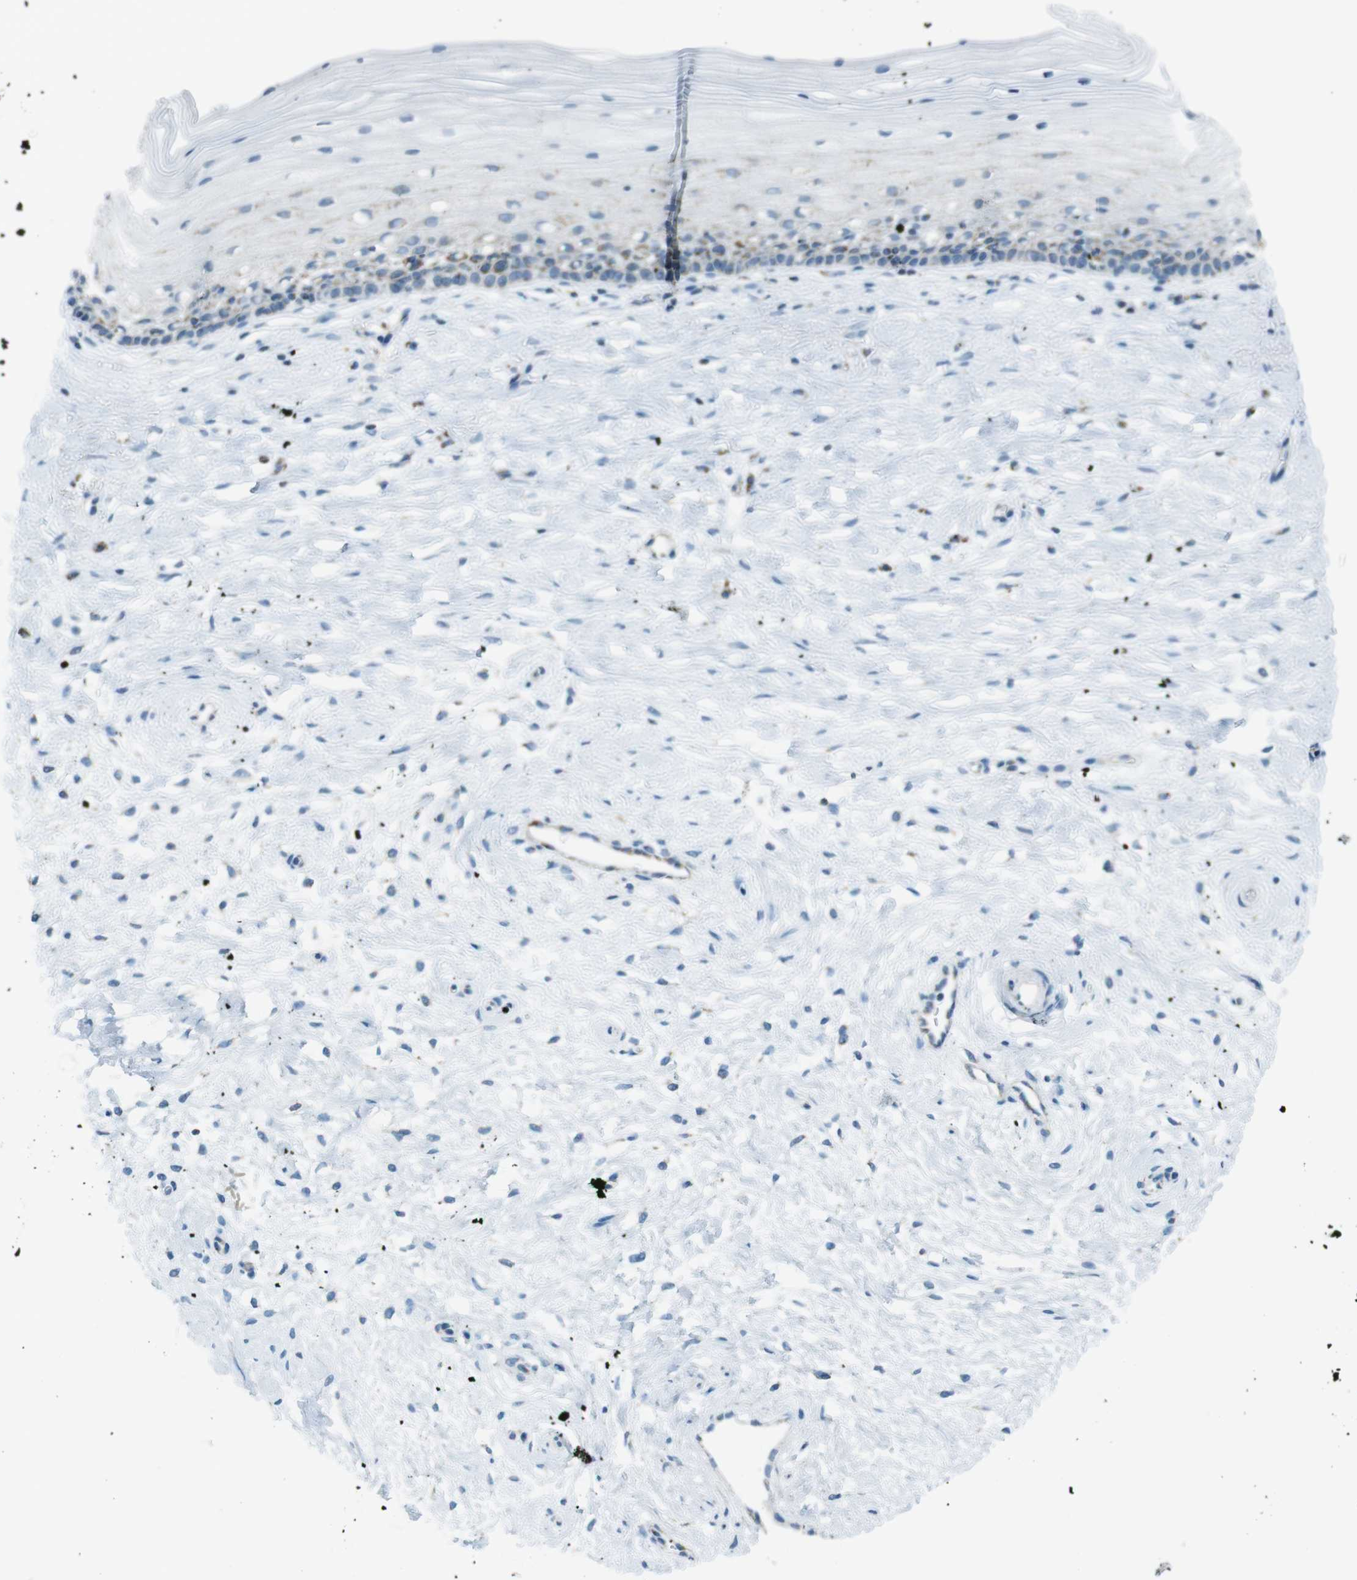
{"staining": {"intensity": "moderate", "quantity": "25%-75%", "location": "cytoplasmic/membranous"}, "tissue": "cervix", "cell_type": "Glandular cells", "image_type": "normal", "snomed": [{"axis": "morphology", "description": "Normal tissue, NOS"}, {"axis": "topography", "description": "Cervix"}], "caption": "This histopathology image reveals normal cervix stained with IHC to label a protein in brown. The cytoplasmic/membranous of glandular cells show moderate positivity for the protein. Nuclei are counter-stained blue.", "gene": "DNAJA3", "patient": {"sex": "female", "age": 39}}